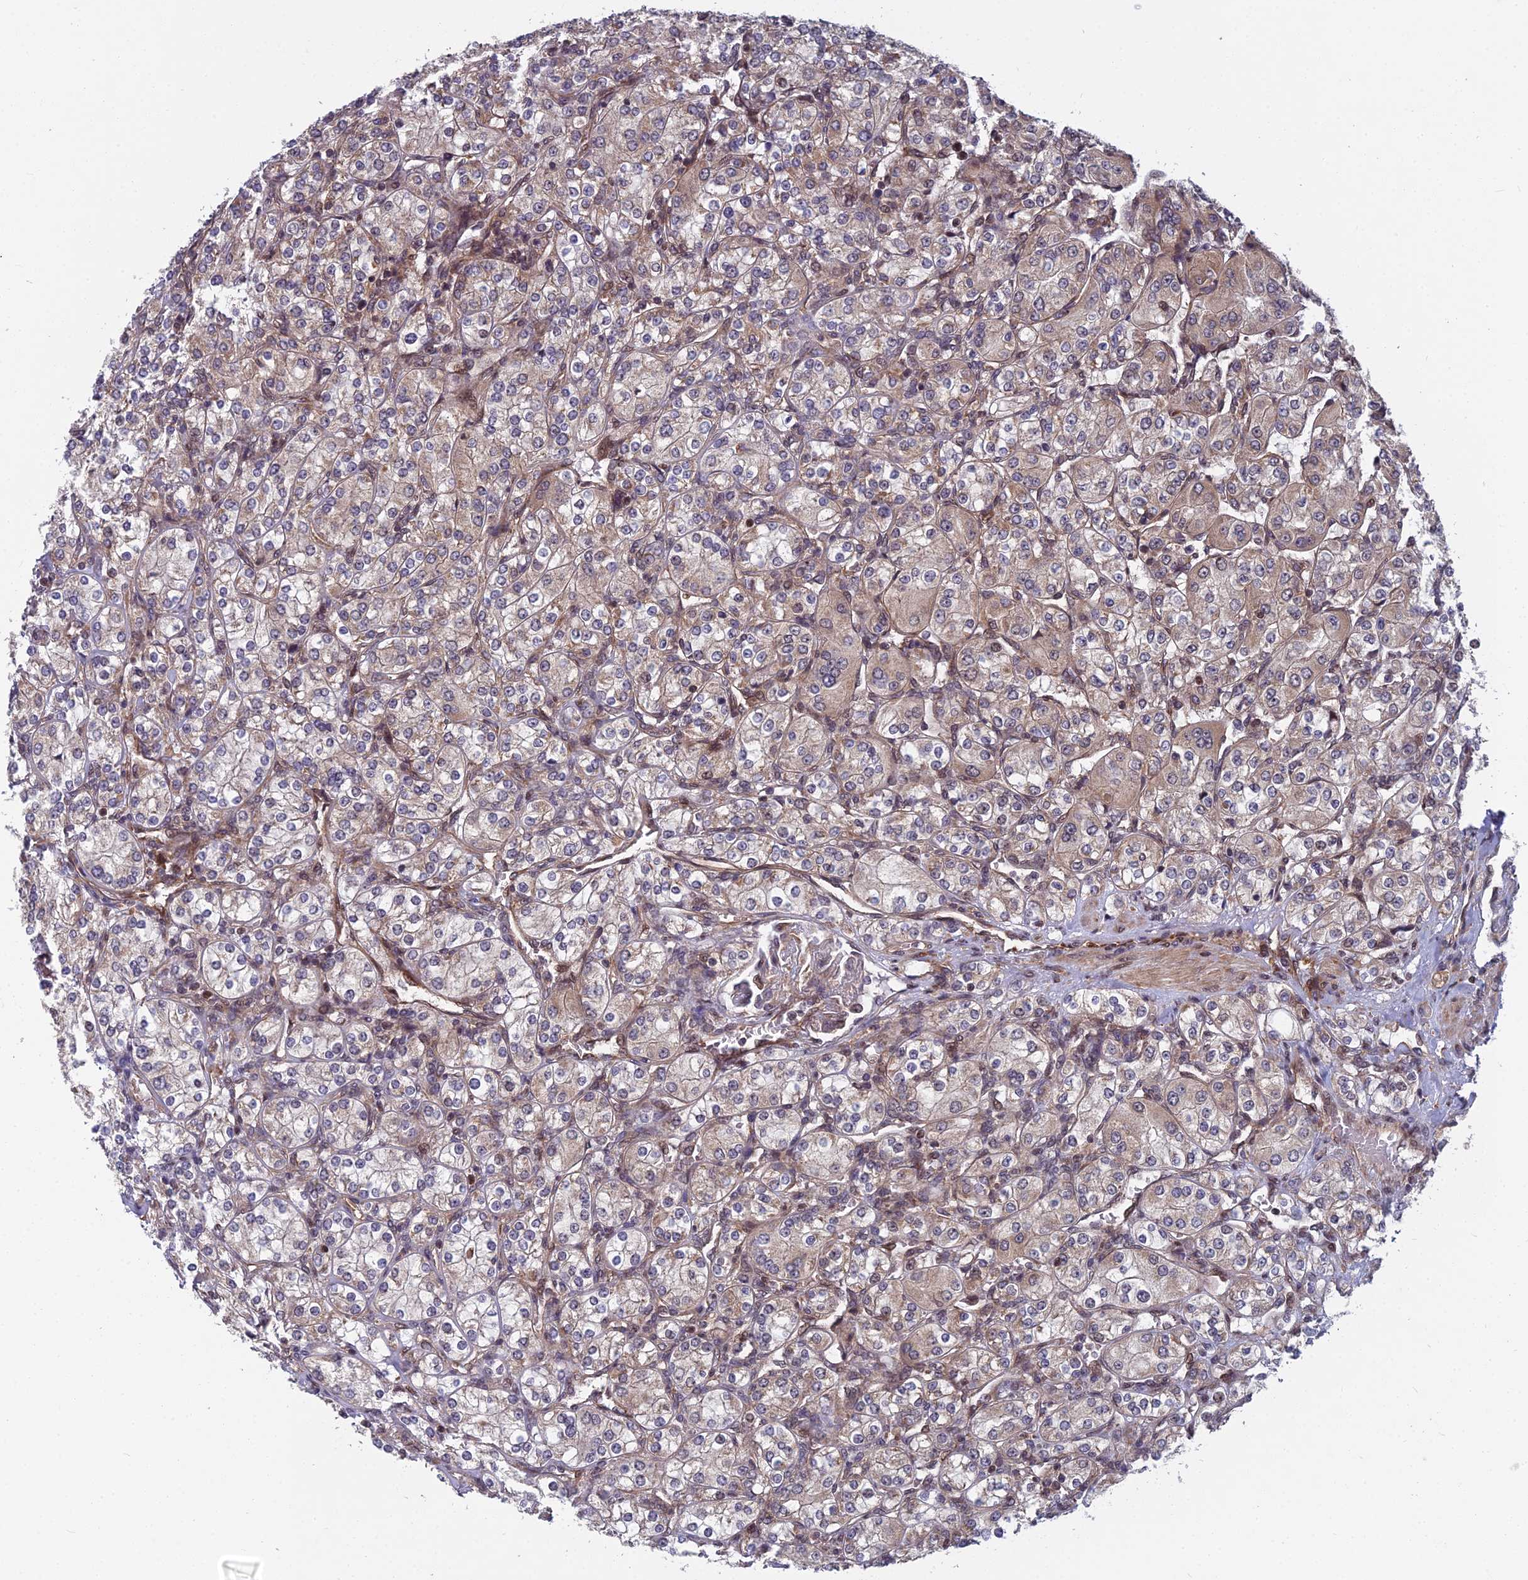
{"staining": {"intensity": "weak", "quantity": "25%-75%", "location": "cytoplasmic/membranous"}, "tissue": "renal cancer", "cell_type": "Tumor cells", "image_type": "cancer", "snomed": [{"axis": "morphology", "description": "Adenocarcinoma, NOS"}, {"axis": "topography", "description": "Kidney"}], "caption": "Brown immunohistochemical staining in human renal cancer (adenocarcinoma) demonstrates weak cytoplasmic/membranous expression in approximately 25%-75% of tumor cells. (Brightfield microscopy of DAB IHC at high magnification).", "gene": "COMMD2", "patient": {"sex": "male", "age": 77}}